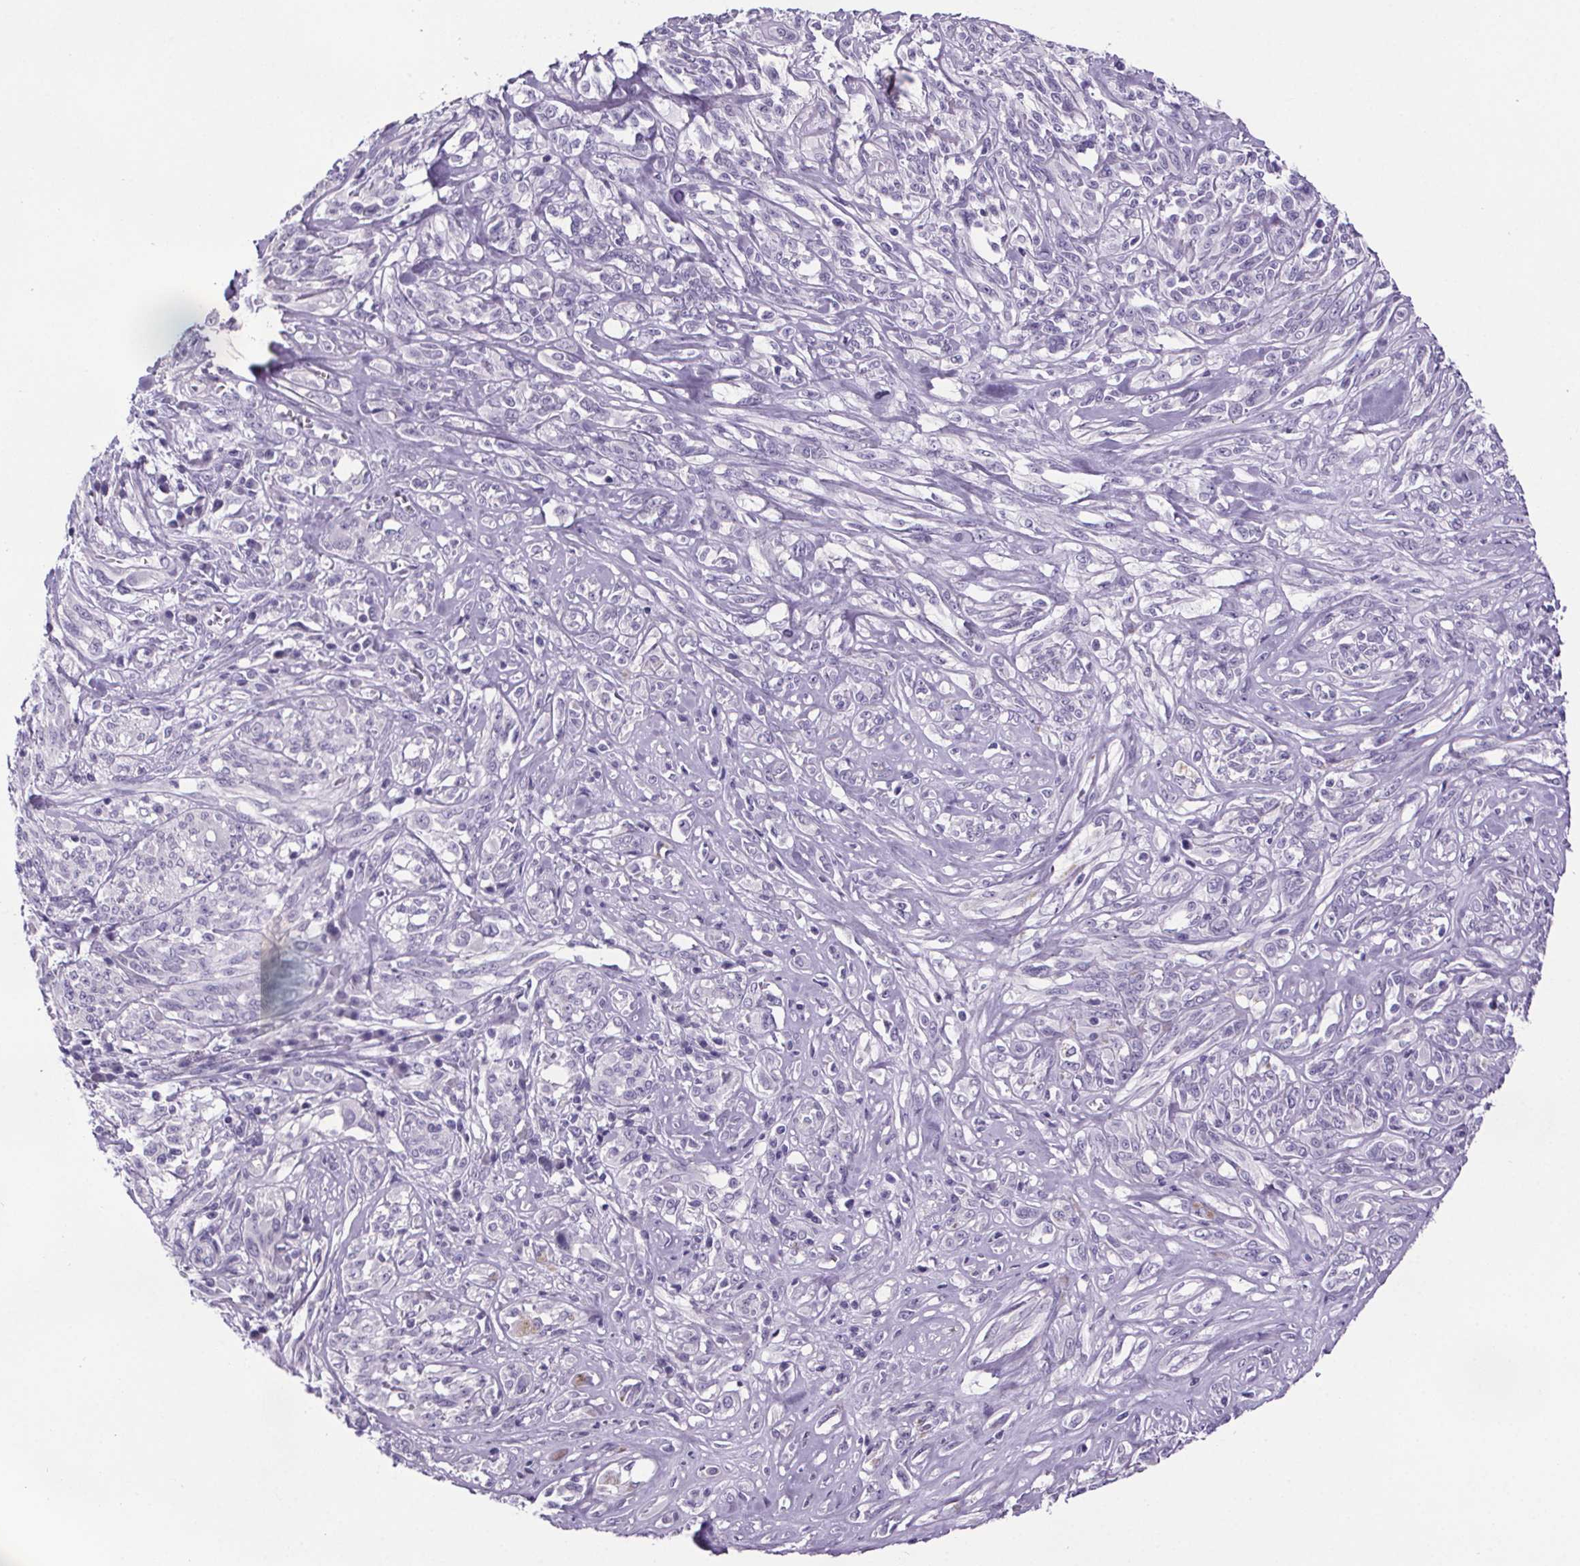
{"staining": {"intensity": "negative", "quantity": "none", "location": "none"}, "tissue": "melanoma", "cell_type": "Tumor cells", "image_type": "cancer", "snomed": [{"axis": "morphology", "description": "Malignant melanoma, NOS"}, {"axis": "topography", "description": "Skin"}], "caption": "There is no significant staining in tumor cells of melanoma. Nuclei are stained in blue.", "gene": "CUBN", "patient": {"sex": "female", "age": 91}}